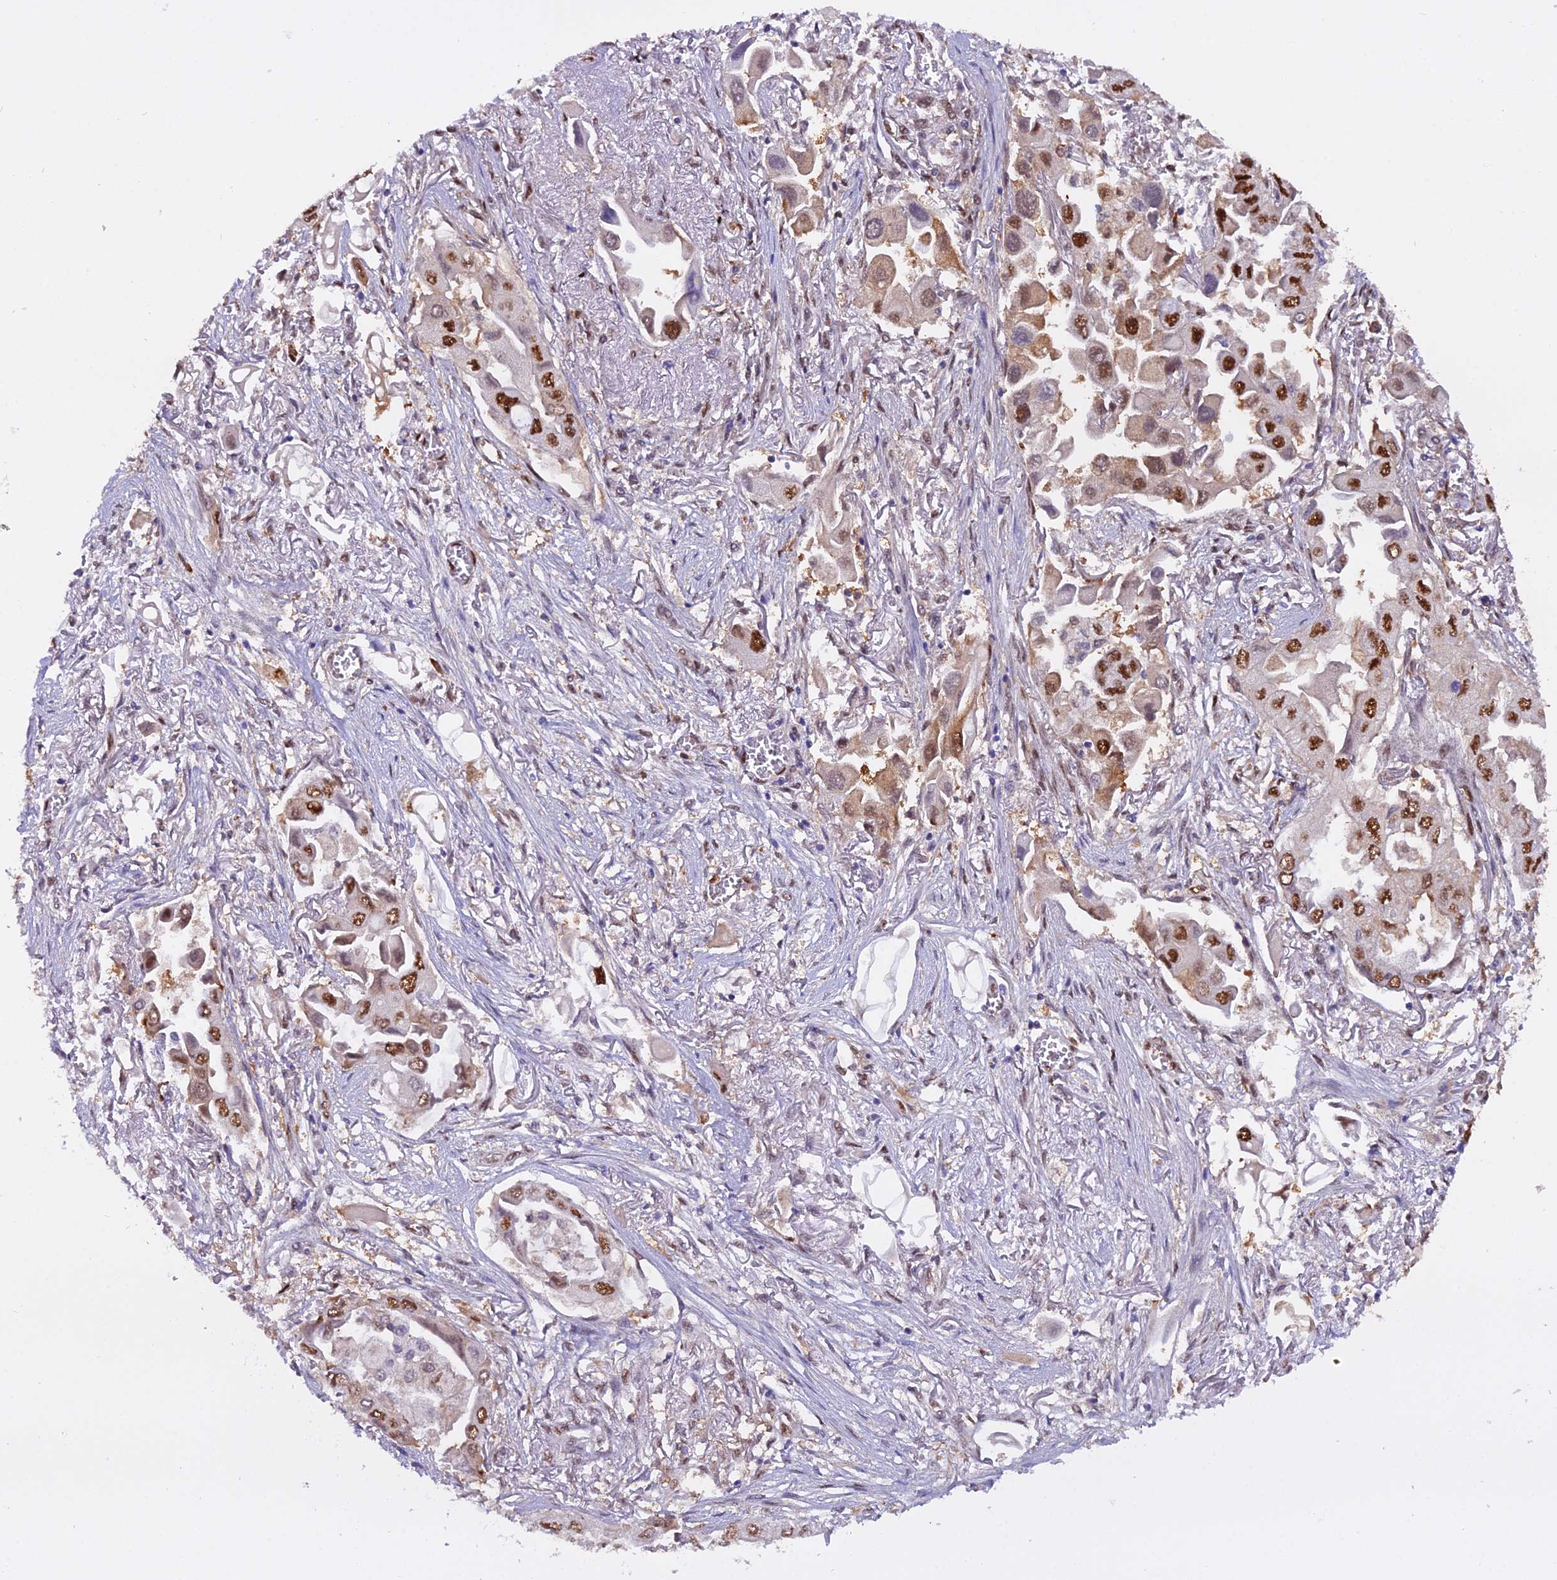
{"staining": {"intensity": "strong", "quantity": ">75%", "location": "nuclear"}, "tissue": "lung cancer", "cell_type": "Tumor cells", "image_type": "cancer", "snomed": [{"axis": "morphology", "description": "Adenocarcinoma, NOS"}, {"axis": "topography", "description": "Lung"}], "caption": "Immunohistochemistry micrograph of neoplastic tissue: human lung cancer stained using immunohistochemistry exhibits high levels of strong protein expression localized specifically in the nuclear of tumor cells, appearing as a nuclear brown color.", "gene": "NPEPL1", "patient": {"sex": "female", "age": 76}}